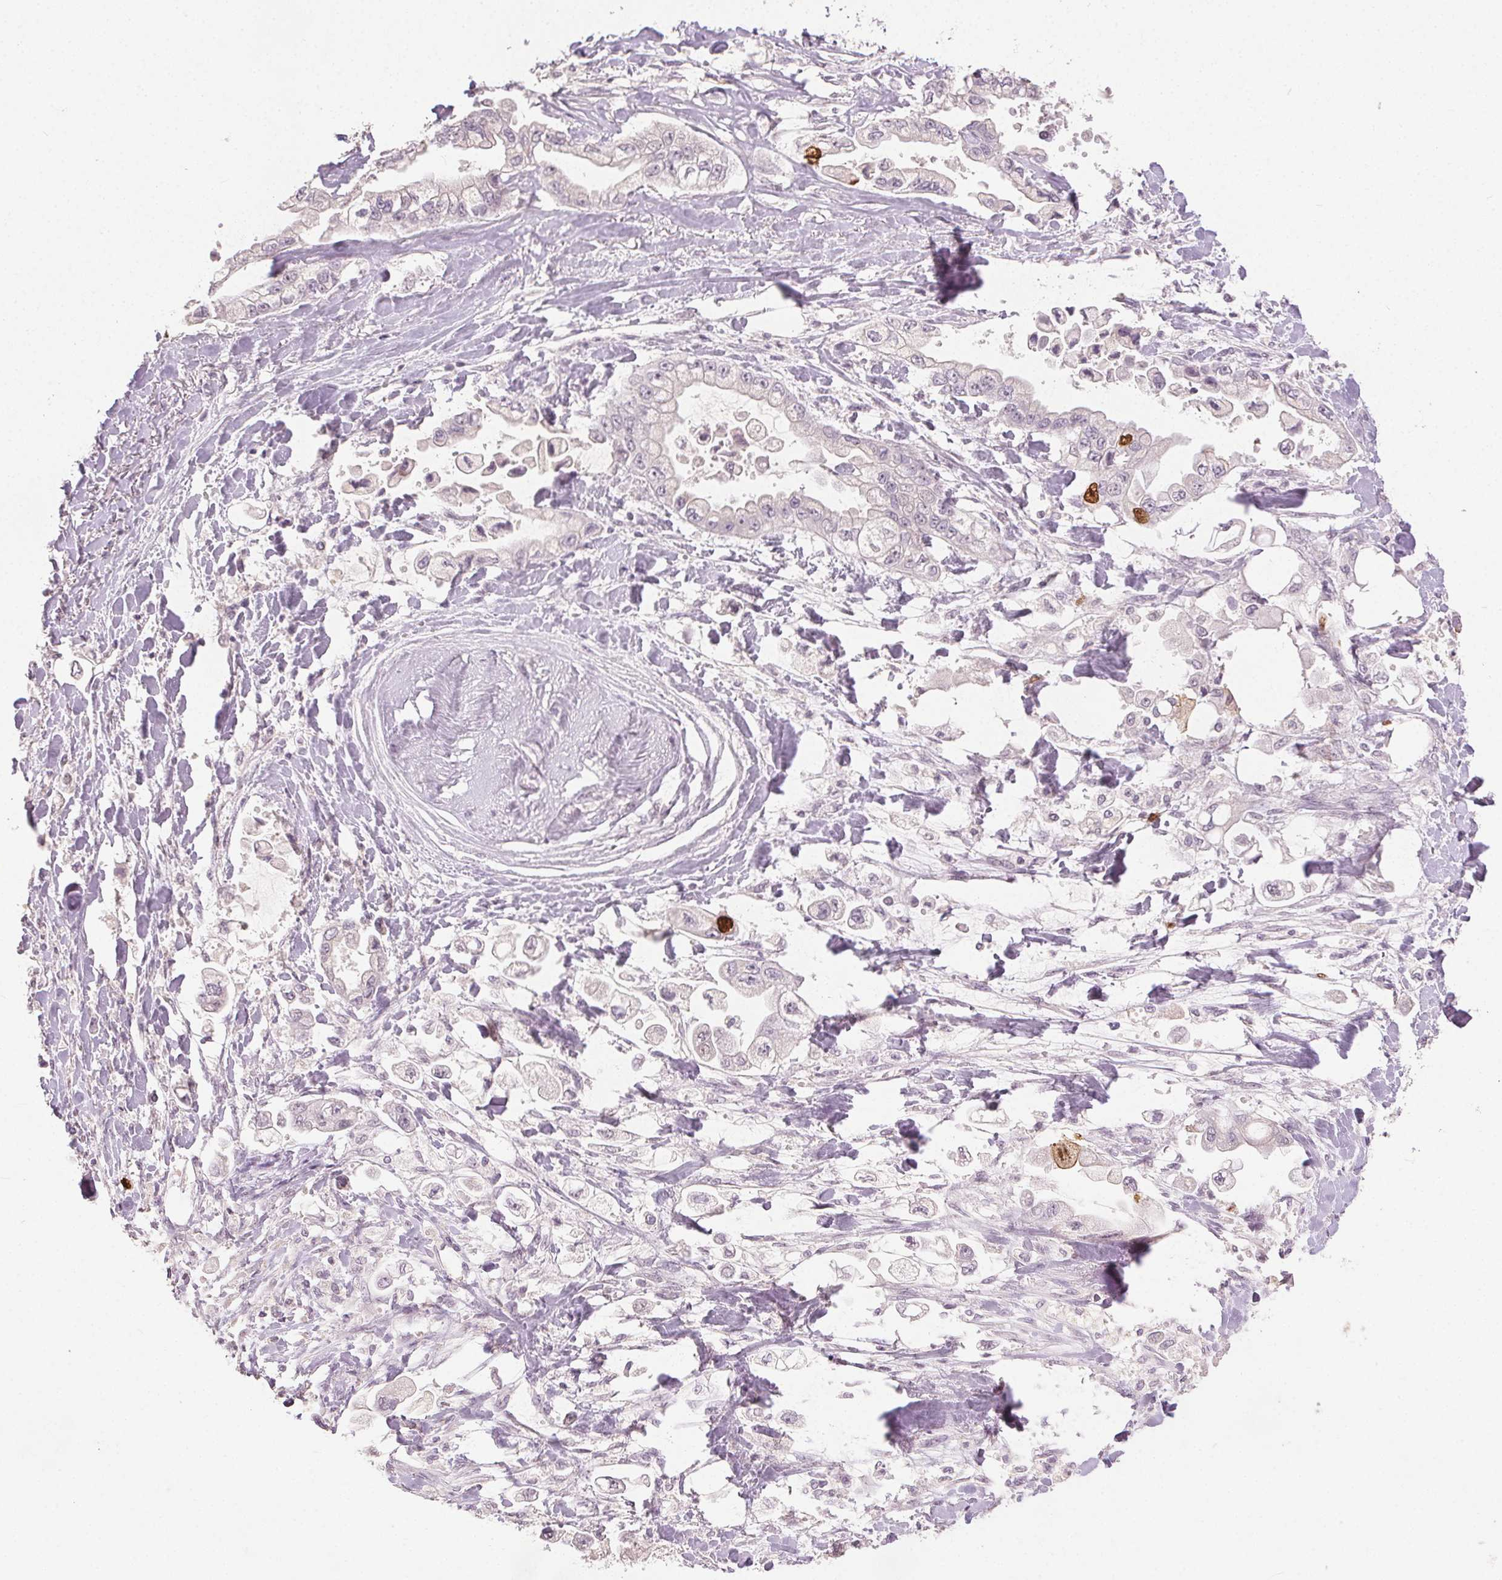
{"staining": {"intensity": "strong", "quantity": "<25%", "location": "nuclear"}, "tissue": "stomach cancer", "cell_type": "Tumor cells", "image_type": "cancer", "snomed": [{"axis": "morphology", "description": "Adenocarcinoma, NOS"}, {"axis": "topography", "description": "Stomach"}], "caption": "There is medium levels of strong nuclear expression in tumor cells of stomach cancer, as demonstrated by immunohistochemical staining (brown color).", "gene": "ANLN", "patient": {"sex": "male", "age": 62}}